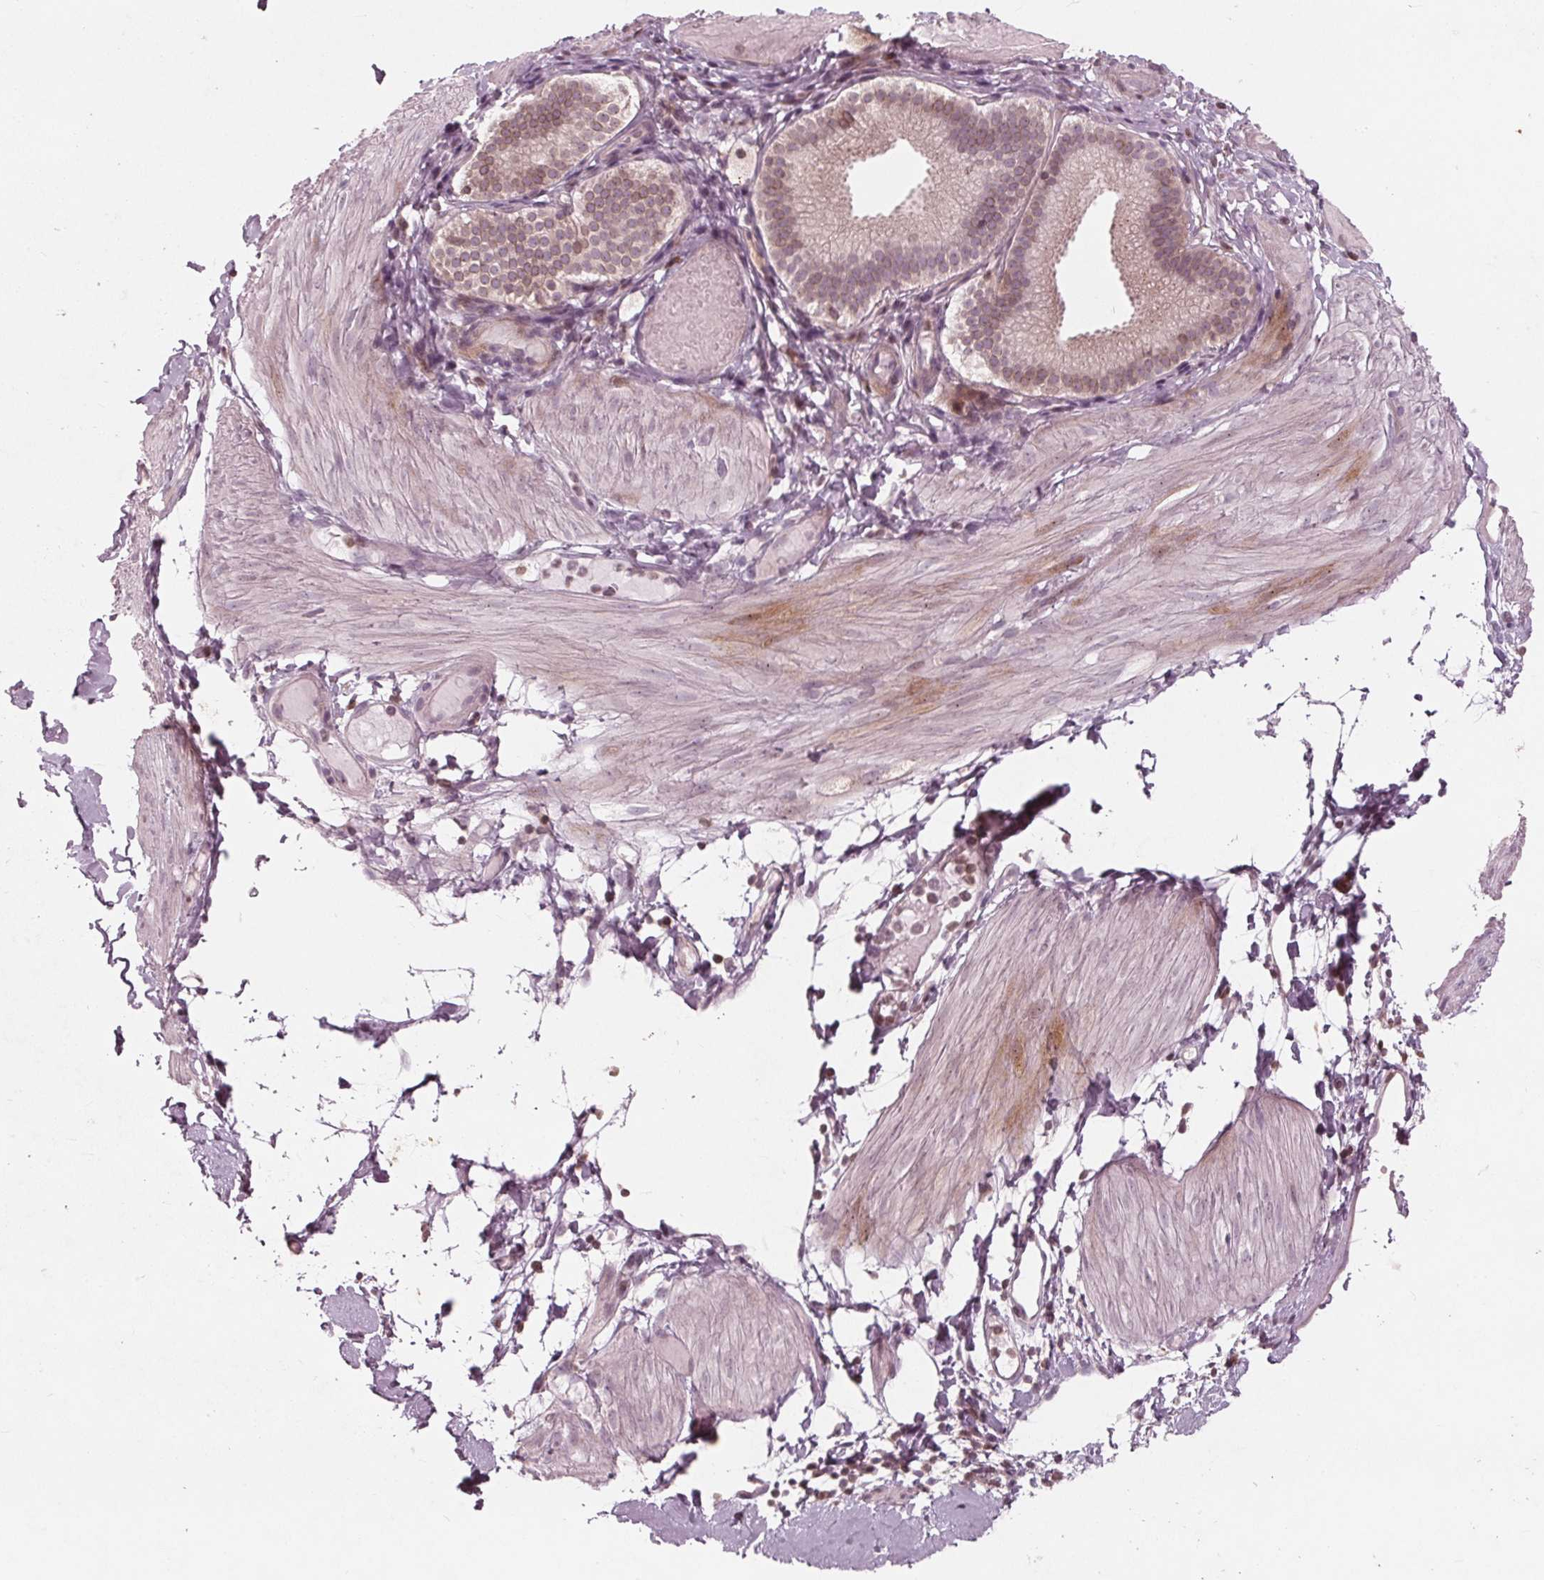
{"staining": {"intensity": "negative", "quantity": "none", "location": "none"}, "tissue": "adipose tissue", "cell_type": "Adipocytes", "image_type": "normal", "snomed": [{"axis": "morphology", "description": "Normal tissue, NOS"}, {"axis": "topography", "description": "Gallbladder"}, {"axis": "topography", "description": "Peripheral nerve tissue"}], "caption": "Human adipose tissue stained for a protein using IHC exhibits no staining in adipocytes.", "gene": "NUP210", "patient": {"sex": "female", "age": 45}}